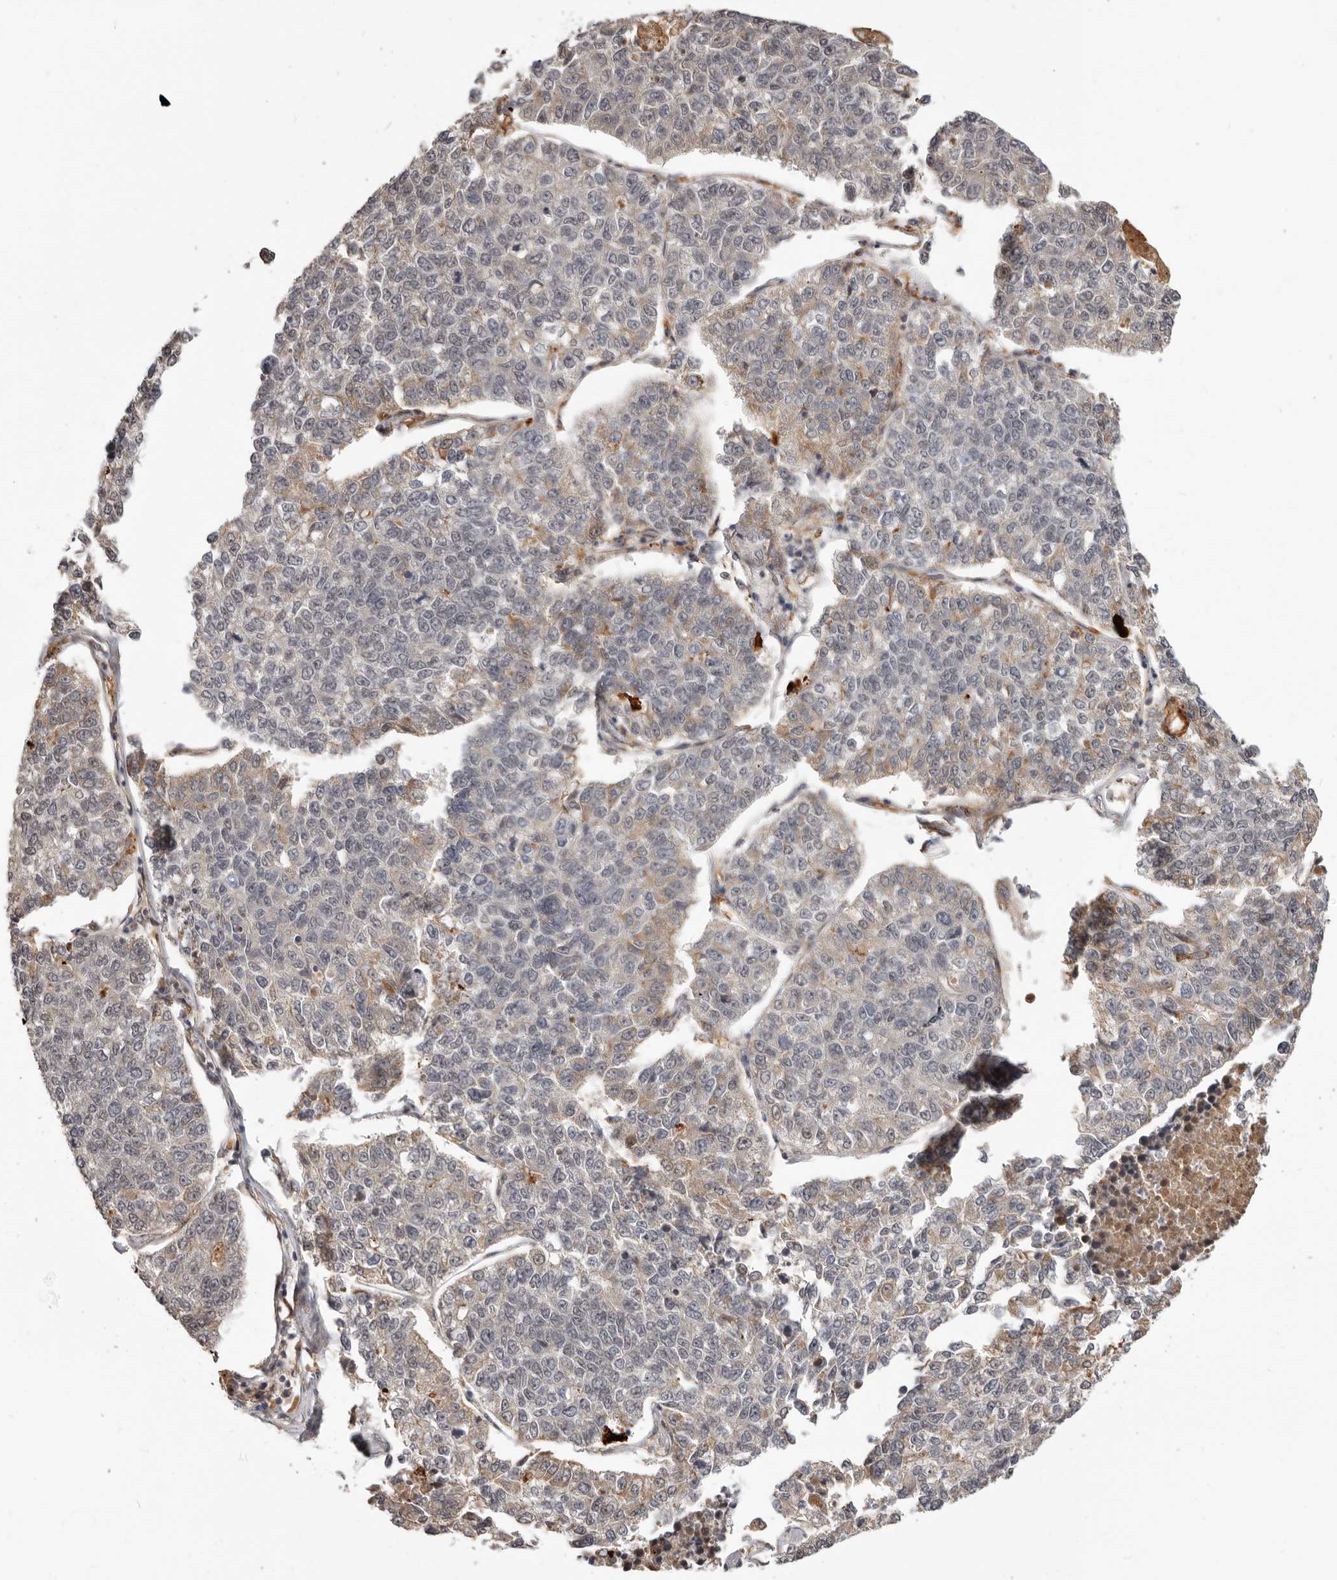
{"staining": {"intensity": "weak", "quantity": "<25%", "location": "cytoplasmic/membranous"}, "tissue": "lung cancer", "cell_type": "Tumor cells", "image_type": "cancer", "snomed": [{"axis": "morphology", "description": "Adenocarcinoma, NOS"}, {"axis": "topography", "description": "Lung"}], "caption": "Lung cancer stained for a protein using IHC demonstrates no expression tumor cells.", "gene": "NCOA3", "patient": {"sex": "male", "age": 49}}